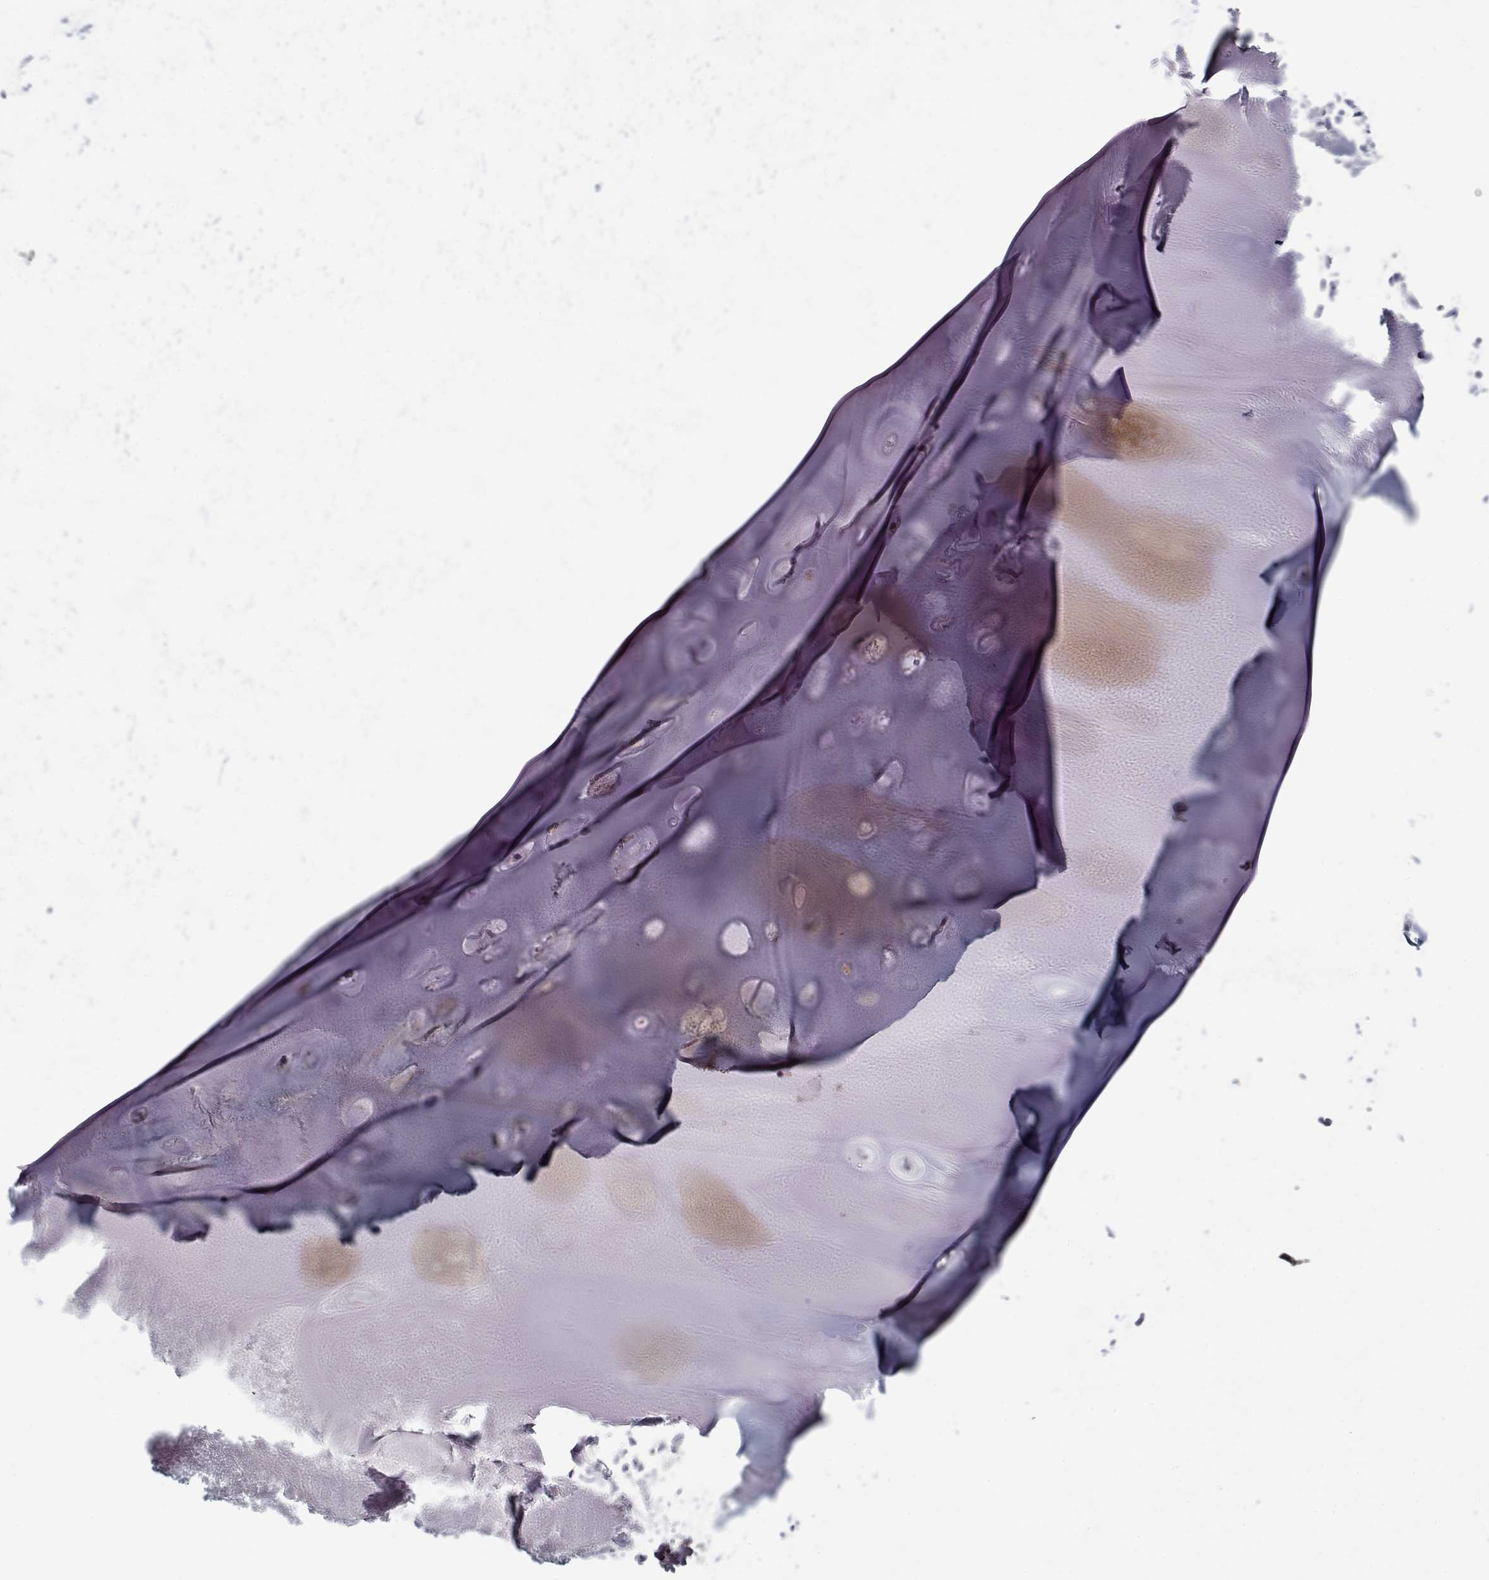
{"staining": {"intensity": "negative", "quantity": "none", "location": "none"}, "tissue": "soft tissue", "cell_type": "Chondrocytes", "image_type": "normal", "snomed": [{"axis": "morphology", "description": "Normal tissue, NOS"}, {"axis": "morphology", "description": "Squamous cell carcinoma, NOS"}, {"axis": "topography", "description": "Cartilage tissue"}, {"axis": "topography", "description": "Lung"}], "caption": "DAB (3,3'-diaminobenzidine) immunohistochemical staining of unremarkable soft tissue demonstrates no significant positivity in chondrocytes. Nuclei are stained in blue.", "gene": "AFM", "patient": {"sex": "male", "age": 66}}